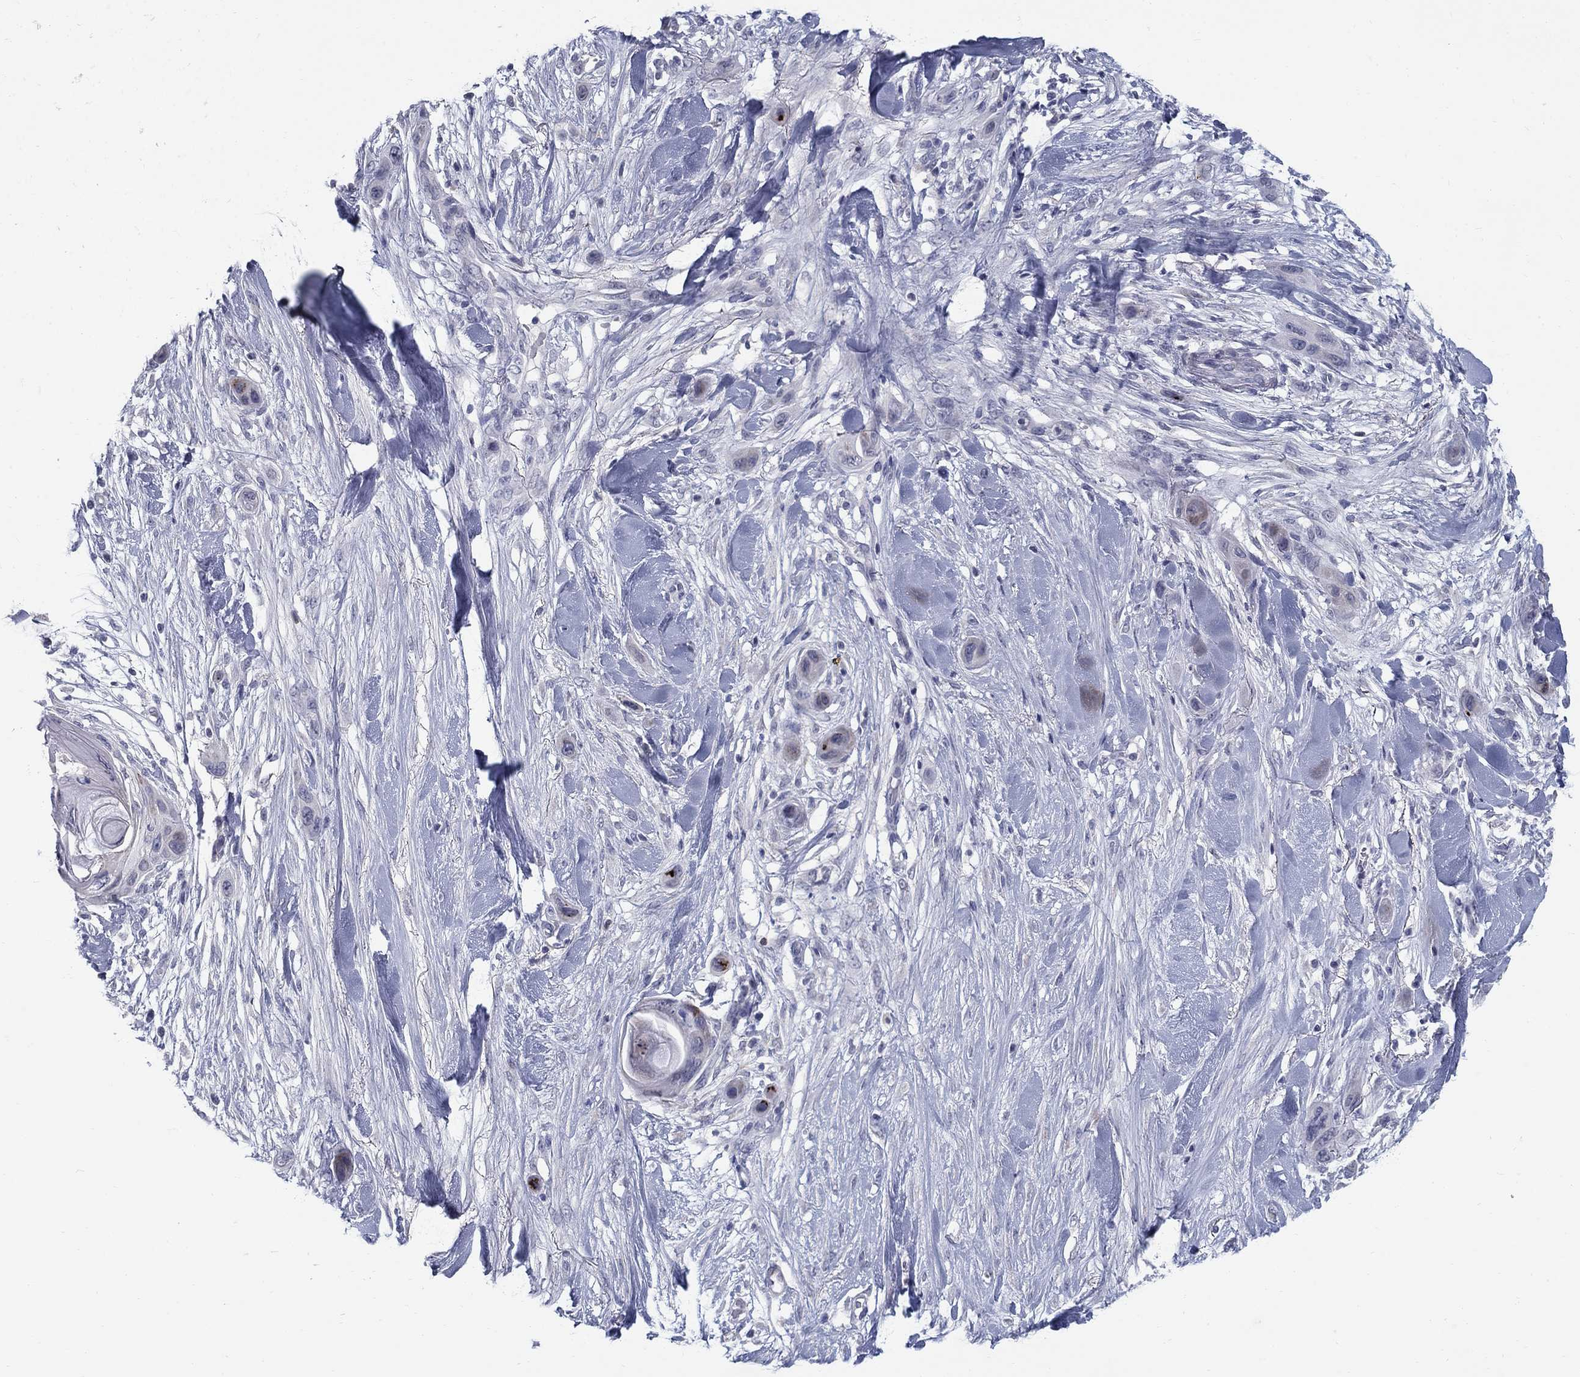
{"staining": {"intensity": "negative", "quantity": "none", "location": "none"}, "tissue": "skin cancer", "cell_type": "Tumor cells", "image_type": "cancer", "snomed": [{"axis": "morphology", "description": "Squamous cell carcinoma, NOS"}, {"axis": "topography", "description": "Skin"}], "caption": "Immunohistochemistry of skin squamous cell carcinoma exhibits no staining in tumor cells.", "gene": "NTRK2", "patient": {"sex": "male", "age": 79}}